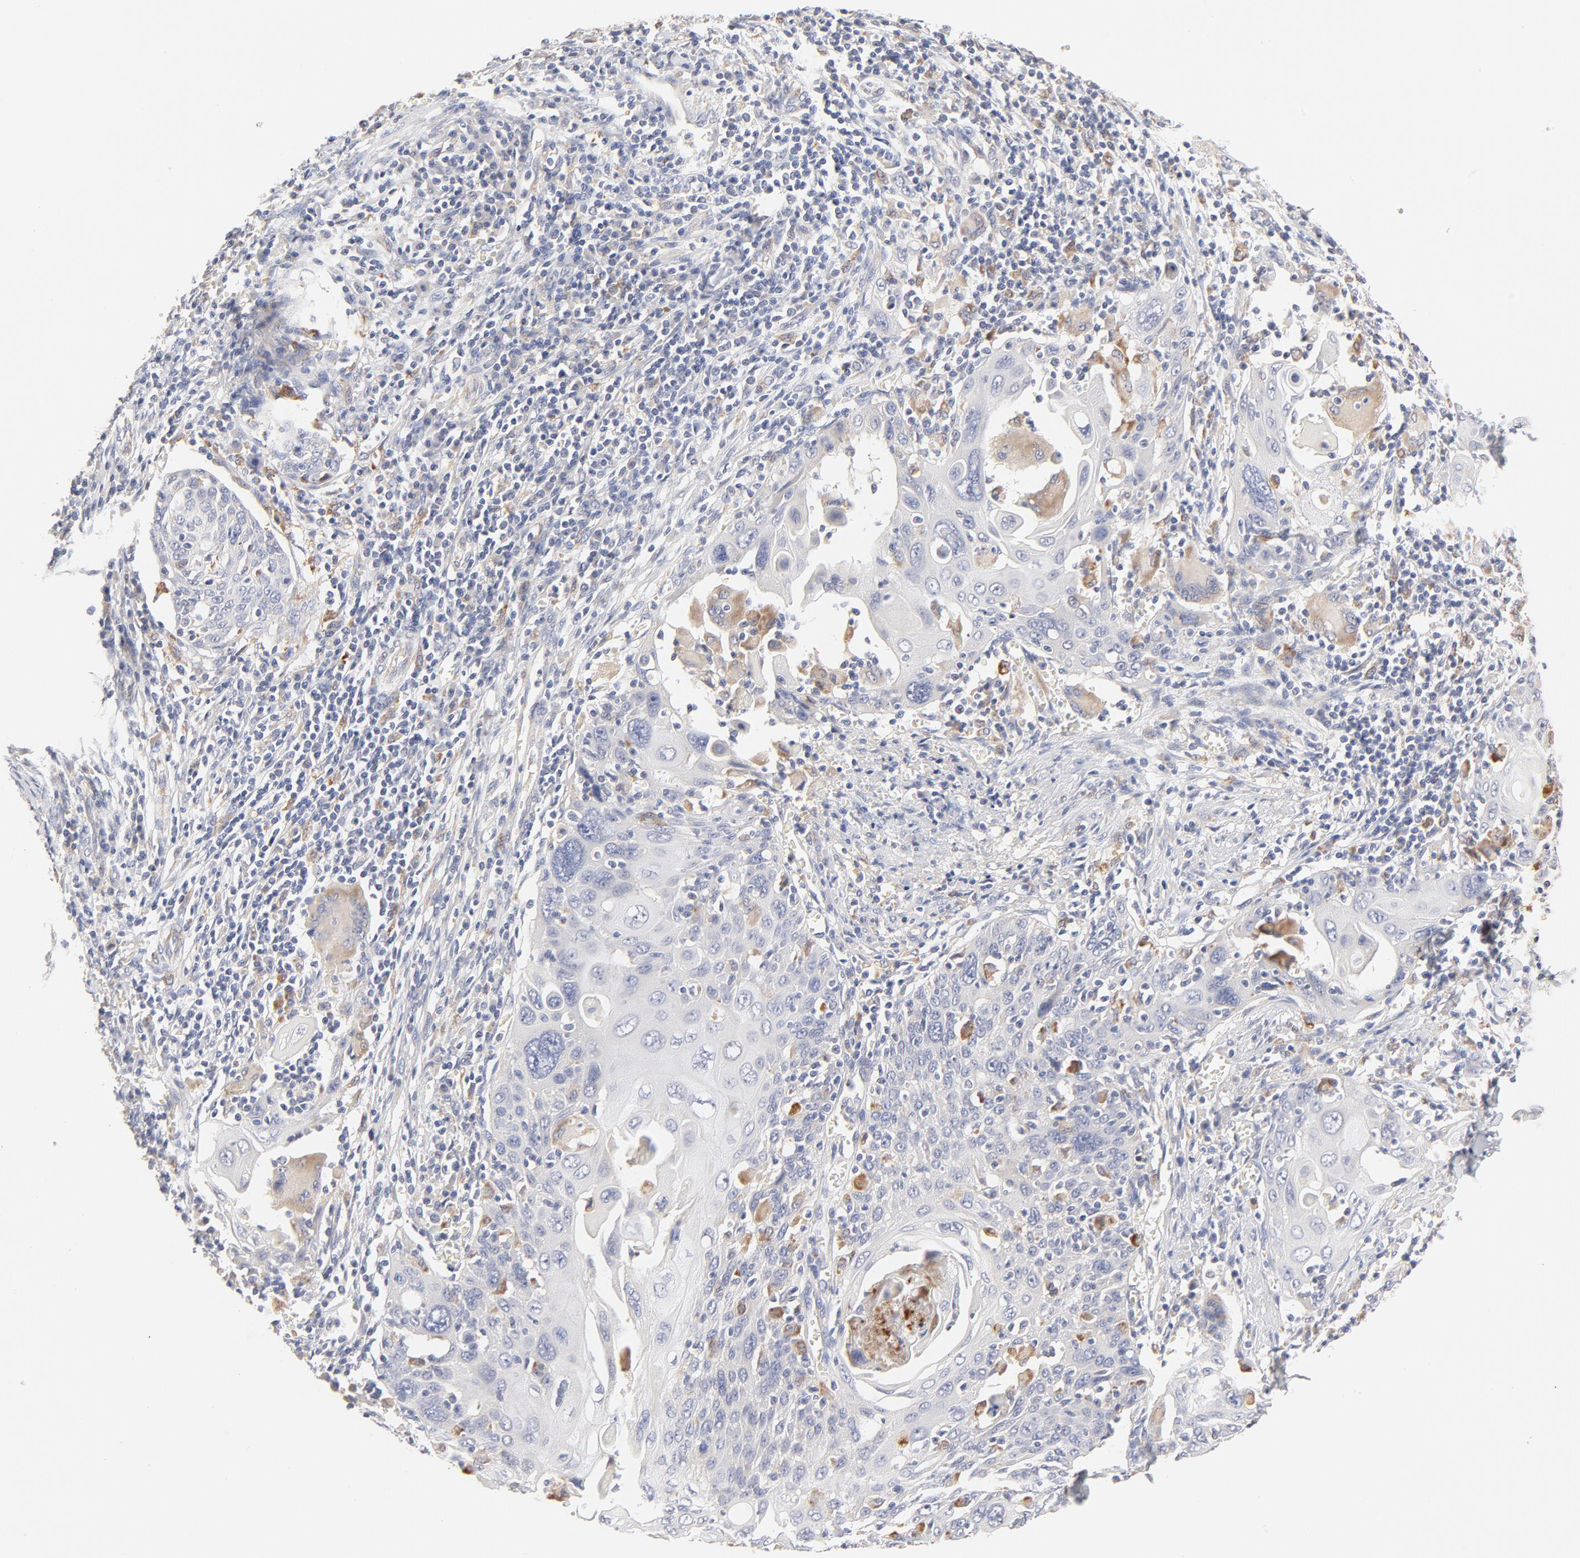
{"staining": {"intensity": "negative", "quantity": "none", "location": "none"}, "tissue": "cervical cancer", "cell_type": "Tumor cells", "image_type": "cancer", "snomed": [{"axis": "morphology", "description": "Squamous cell carcinoma, NOS"}, {"axis": "topography", "description": "Cervix"}], "caption": "Human cervical cancer (squamous cell carcinoma) stained for a protein using IHC reveals no staining in tumor cells.", "gene": "MTERF2", "patient": {"sex": "female", "age": 54}}